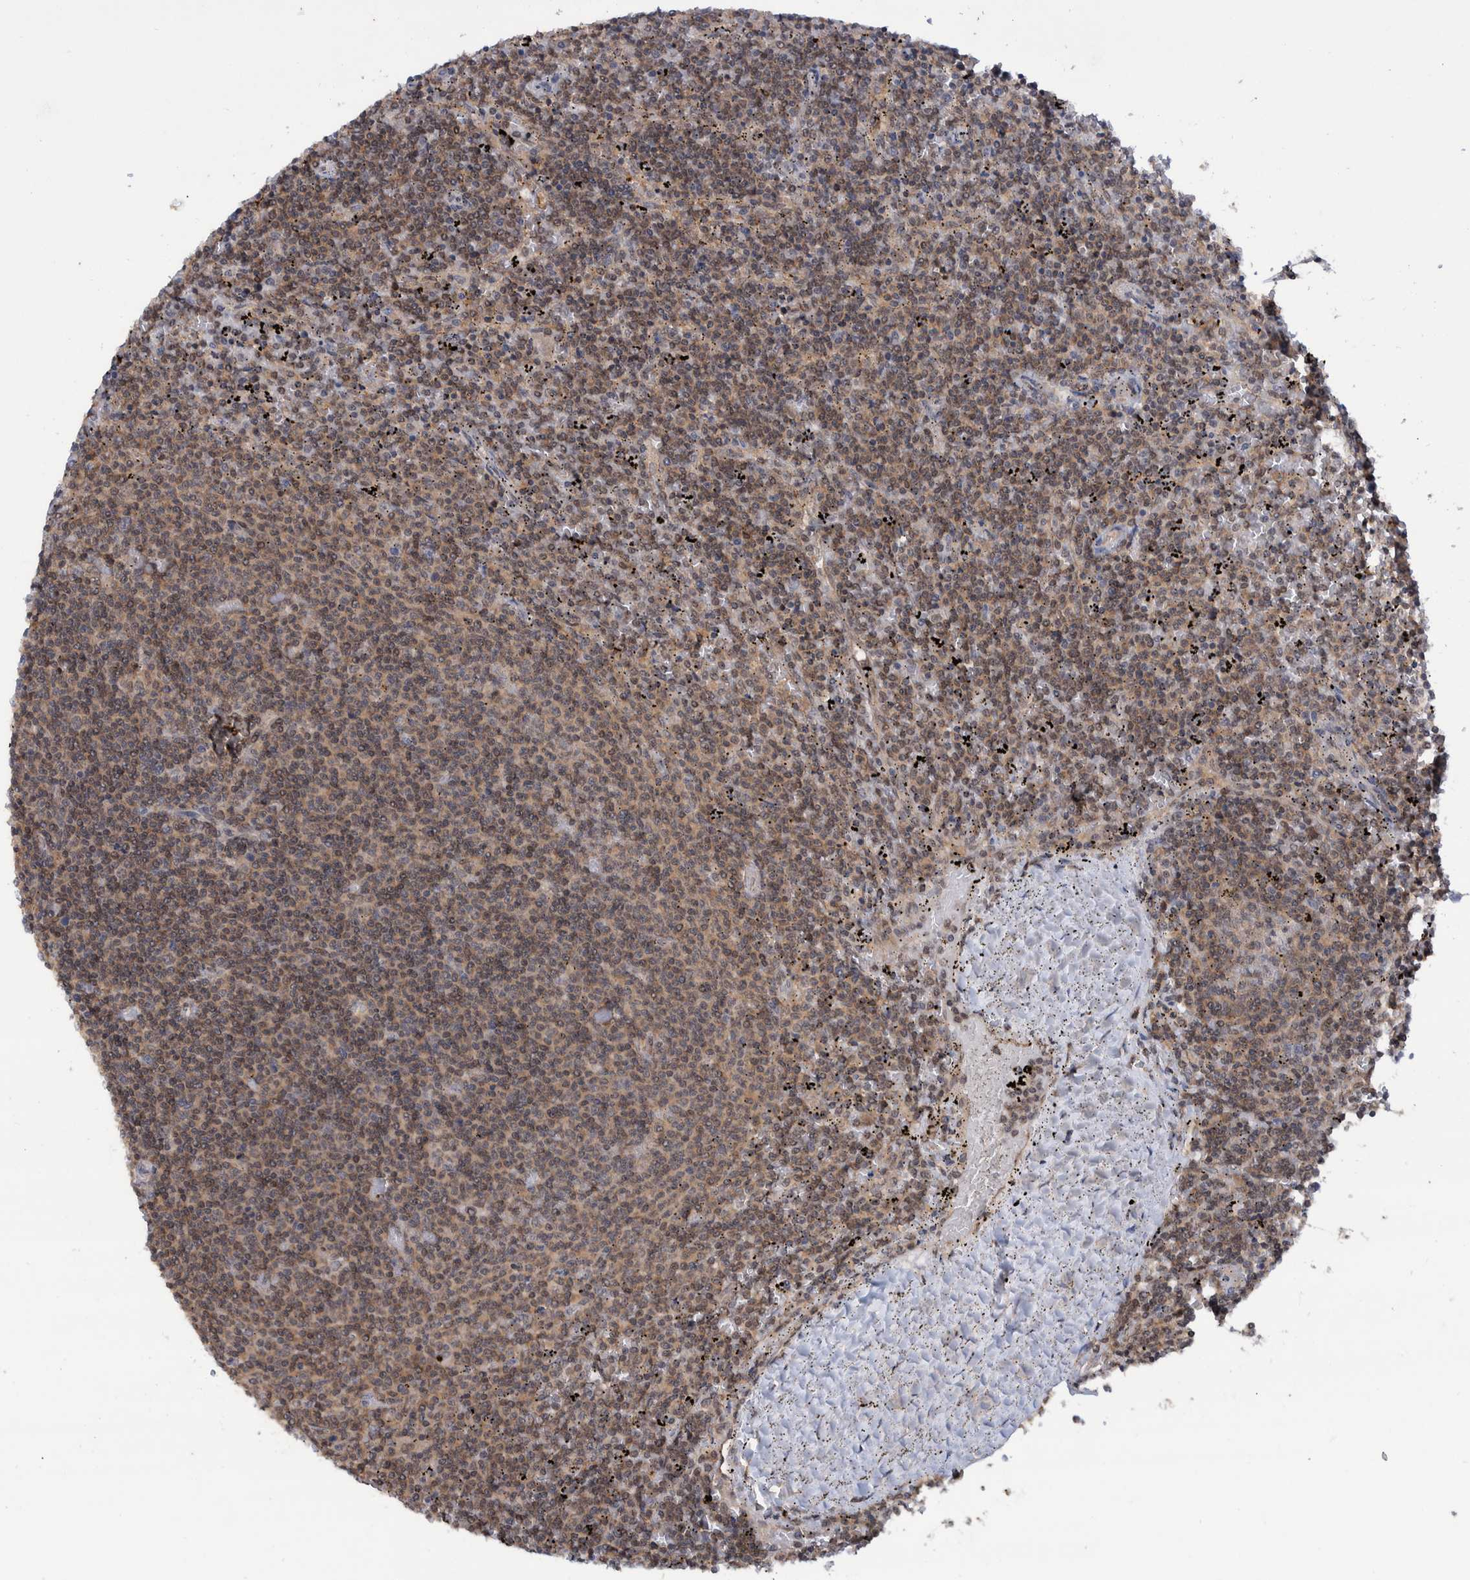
{"staining": {"intensity": "weak", "quantity": ">75%", "location": "cytoplasmic/membranous"}, "tissue": "lymphoma", "cell_type": "Tumor cells", "image_type": "cancer", "snomed": [{"axis": "morphology", "description": "Malignant lymphoma, non-Hodgkin's type, Low grade"}, {"axis": "topography", "description": "Spleen"}], "caption": "Human malignant lymphoma, non-Hodgkin's type (low-grade) stained for a protein (brown) exhibits weak cytoplasmic/membranous positive positivity in approximately >75% of tumor cells.", "gene": "PLPBP", "patient": {"sex": "female", "age": 50}}